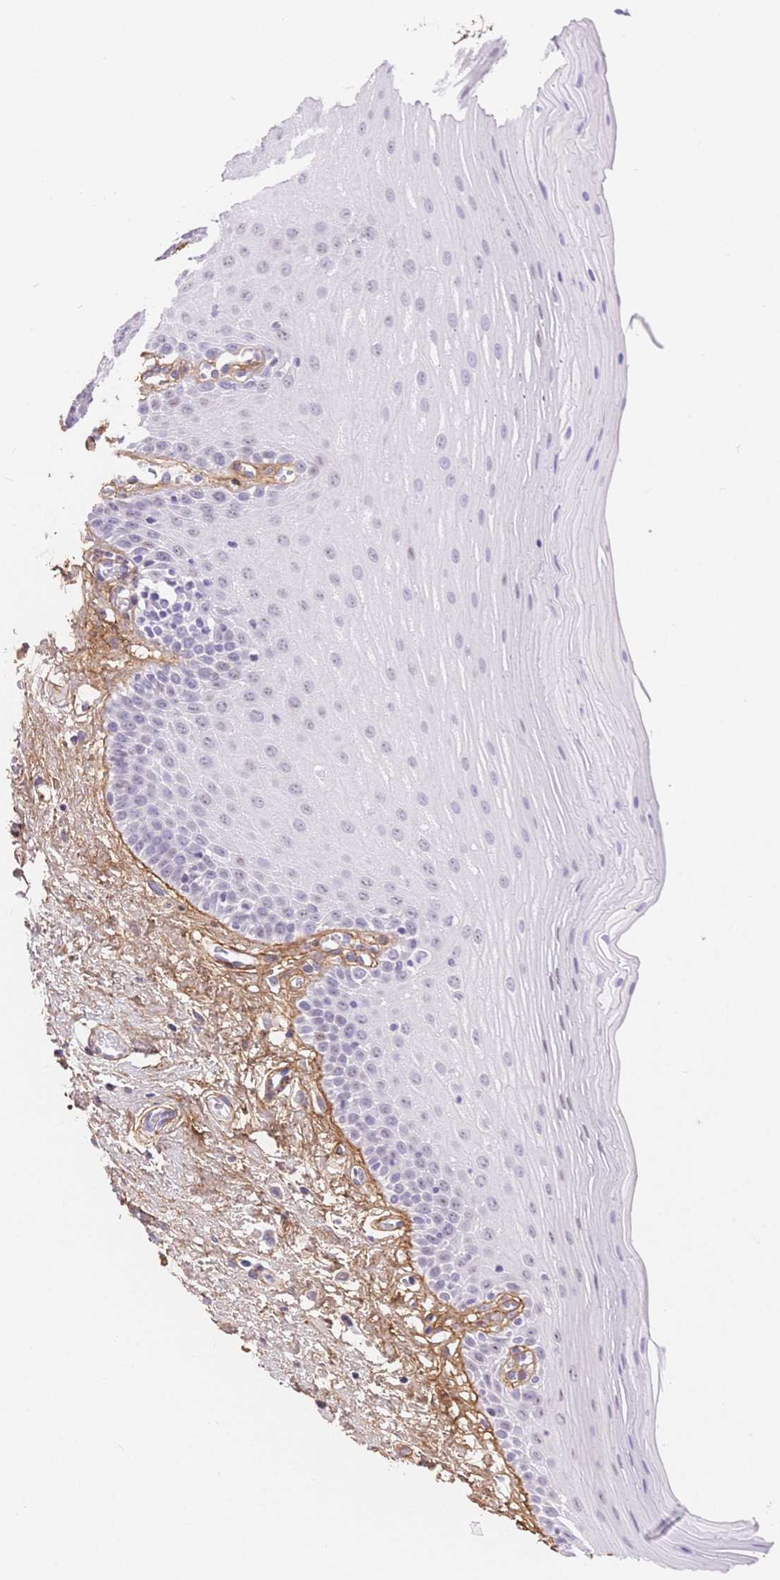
{"staining": {"intensity": "moderate", "quantity": "<25%", "location": "nuclear"}, "tissue": "oral mucosa", "cell_type": "Squamous epithelial cells", "image_type": "normal", "snomed": [{"axis": "morphology", "description": "Normal tissue, NOS"}, {"axis": "morphology", "description": "Squamous cell carcinoma, NOS"}, {"axis": "topography", "description": "Oral tissue"}, {"axis": "topography", "description": "Tounge, NOS"}, {"axis": "topography", "description": "Head-Neck"}], "caption": "Immunohistochemistry (DAB (3,3'-diaminobenzidine)) staining of benign oral mucosa exhibits moderate nuclear protein staining in approximately <25% of squamous epithelial cells.", "gene": "PDZD2", "patient": {"sex": "male", "age": 62}}